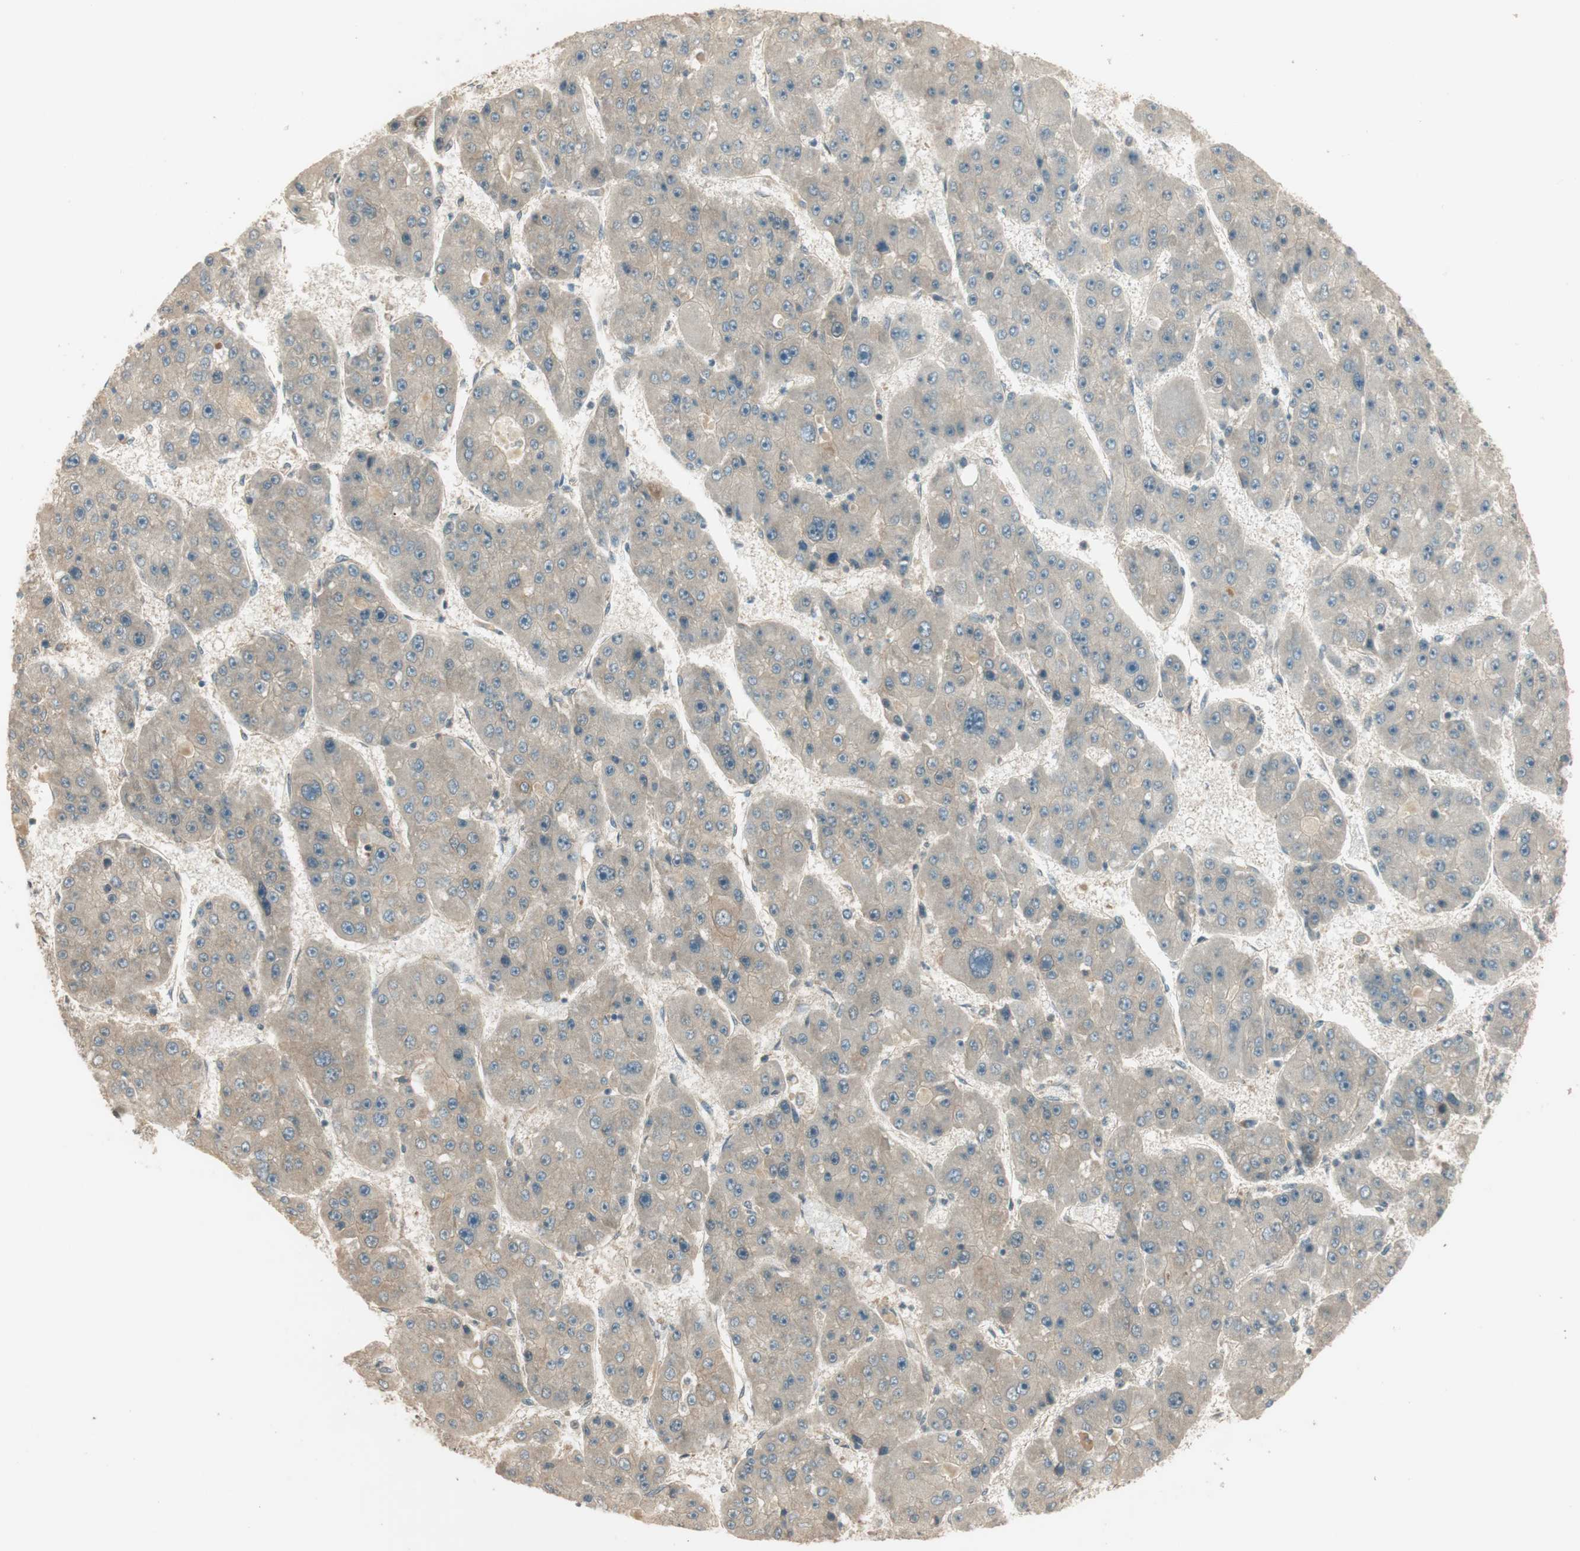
{"staining": {"intensity": "negative", "quantity": "none", "location": "none"}, "tissue": "liver cancer", "cell_type": "Tumor cells", "image_type": "cancer", "snomed": [{"axis": "morphology", "description": "Carcinoma, Hepatocellular, NOS"}, {"axis": "topography", "description": "Liver"}], "caption": "The immunohistochemistry (IHC) histopathology image has no significant positivity in tumor cells of liver hepatocellular carcinoma tissue.", "gene": "PFDN5", "patient": {"sex": "female", "age": 61}}